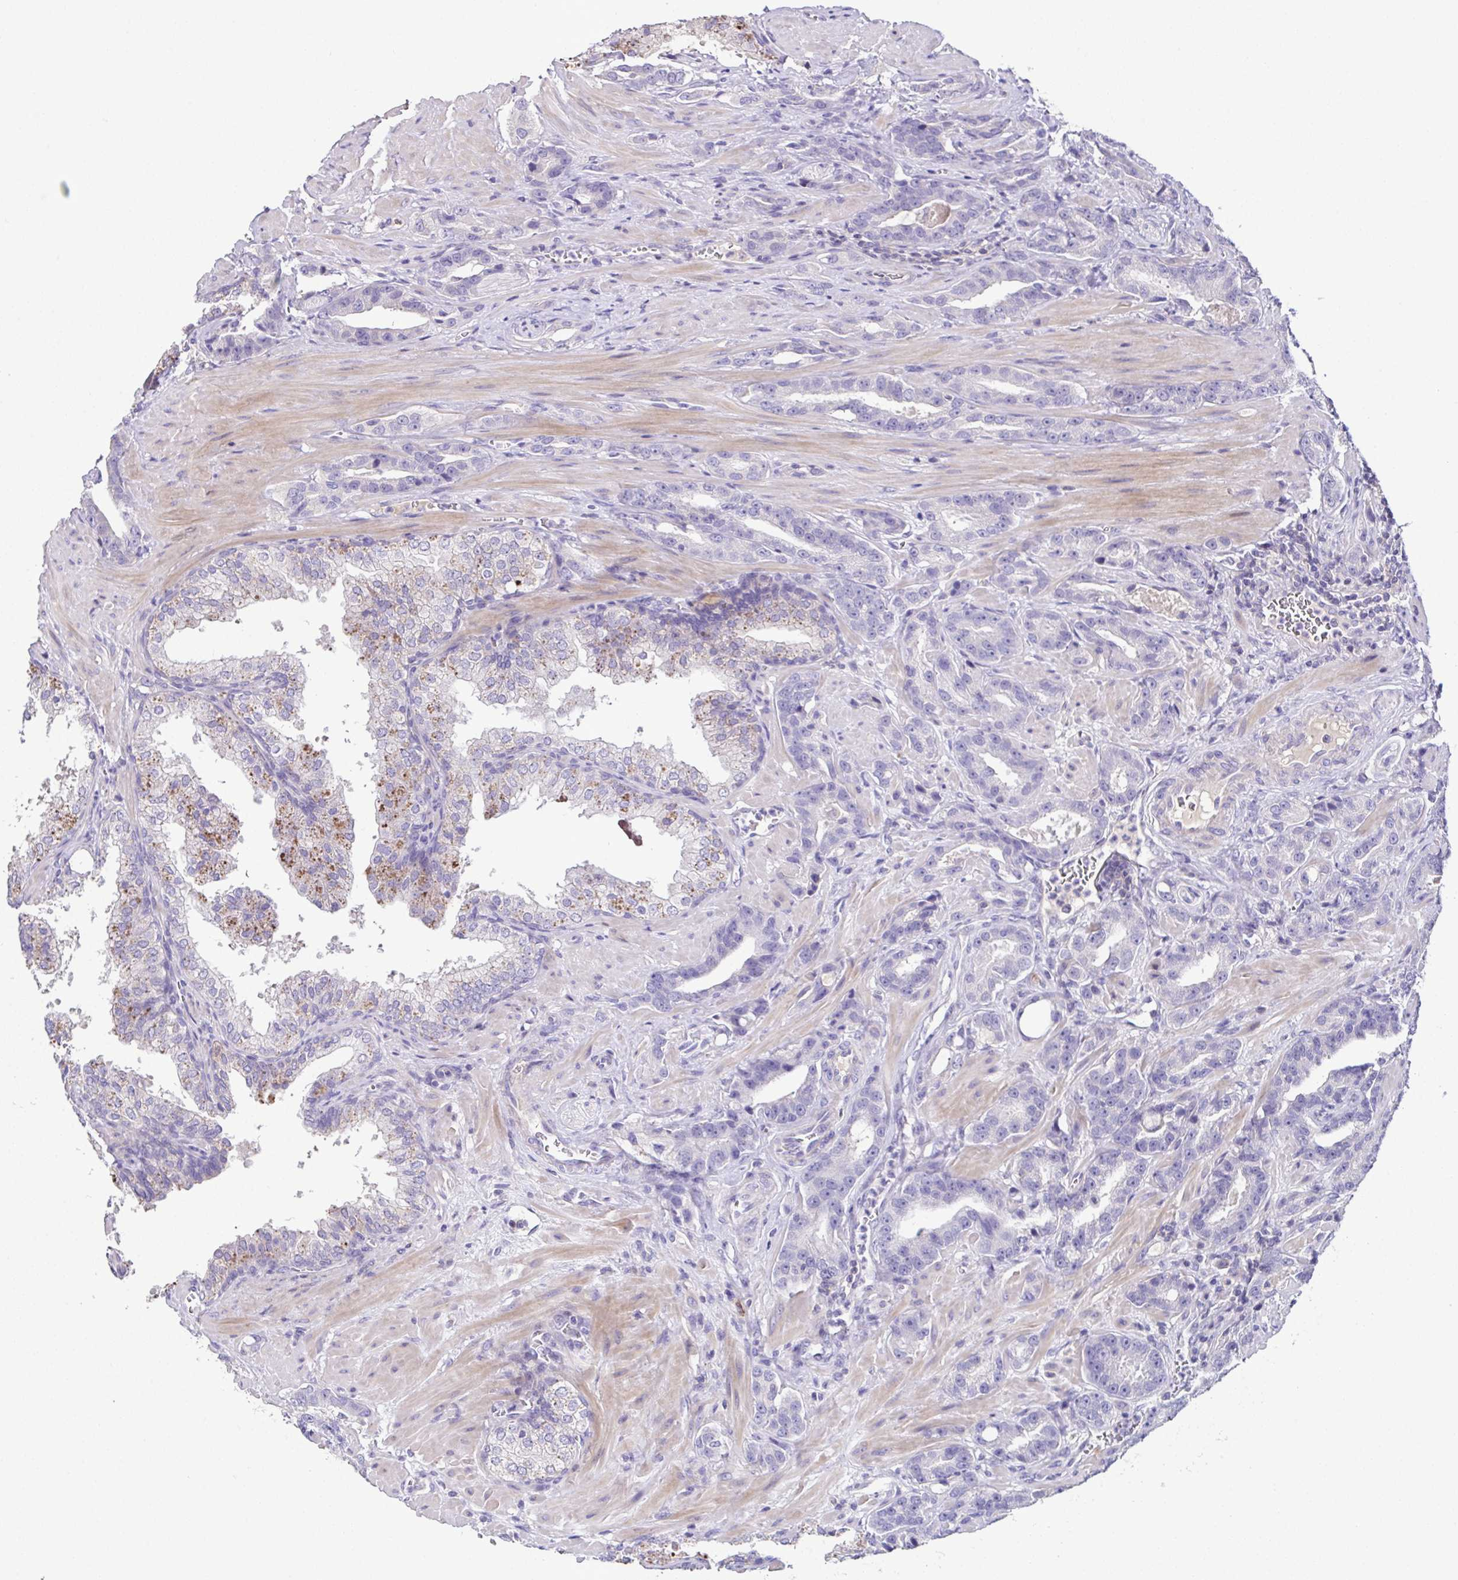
{"staining": {"intensity": "negative", "quantity": "none", "location": "none"}, "tissue": "prostate cancer", "cell_type": "Tumor cells", "image_type": "cancer", "snomed": [{"axis": "morphology", "description": "Adenocarcinoma, High grade"}, {"axis": "topography", "description": "Prostate"}], "caption": "The immunohistochemistry (IHC) histopathology image has no significant expression in tumor cells of prostate cancer (high-grade adenocarcinoma) tissue. (DAB (3,3'-diaminobenzidine) IHC, high magnification).", "gene": "MARCO", "patient": {"sex": "male", "age": 65}}